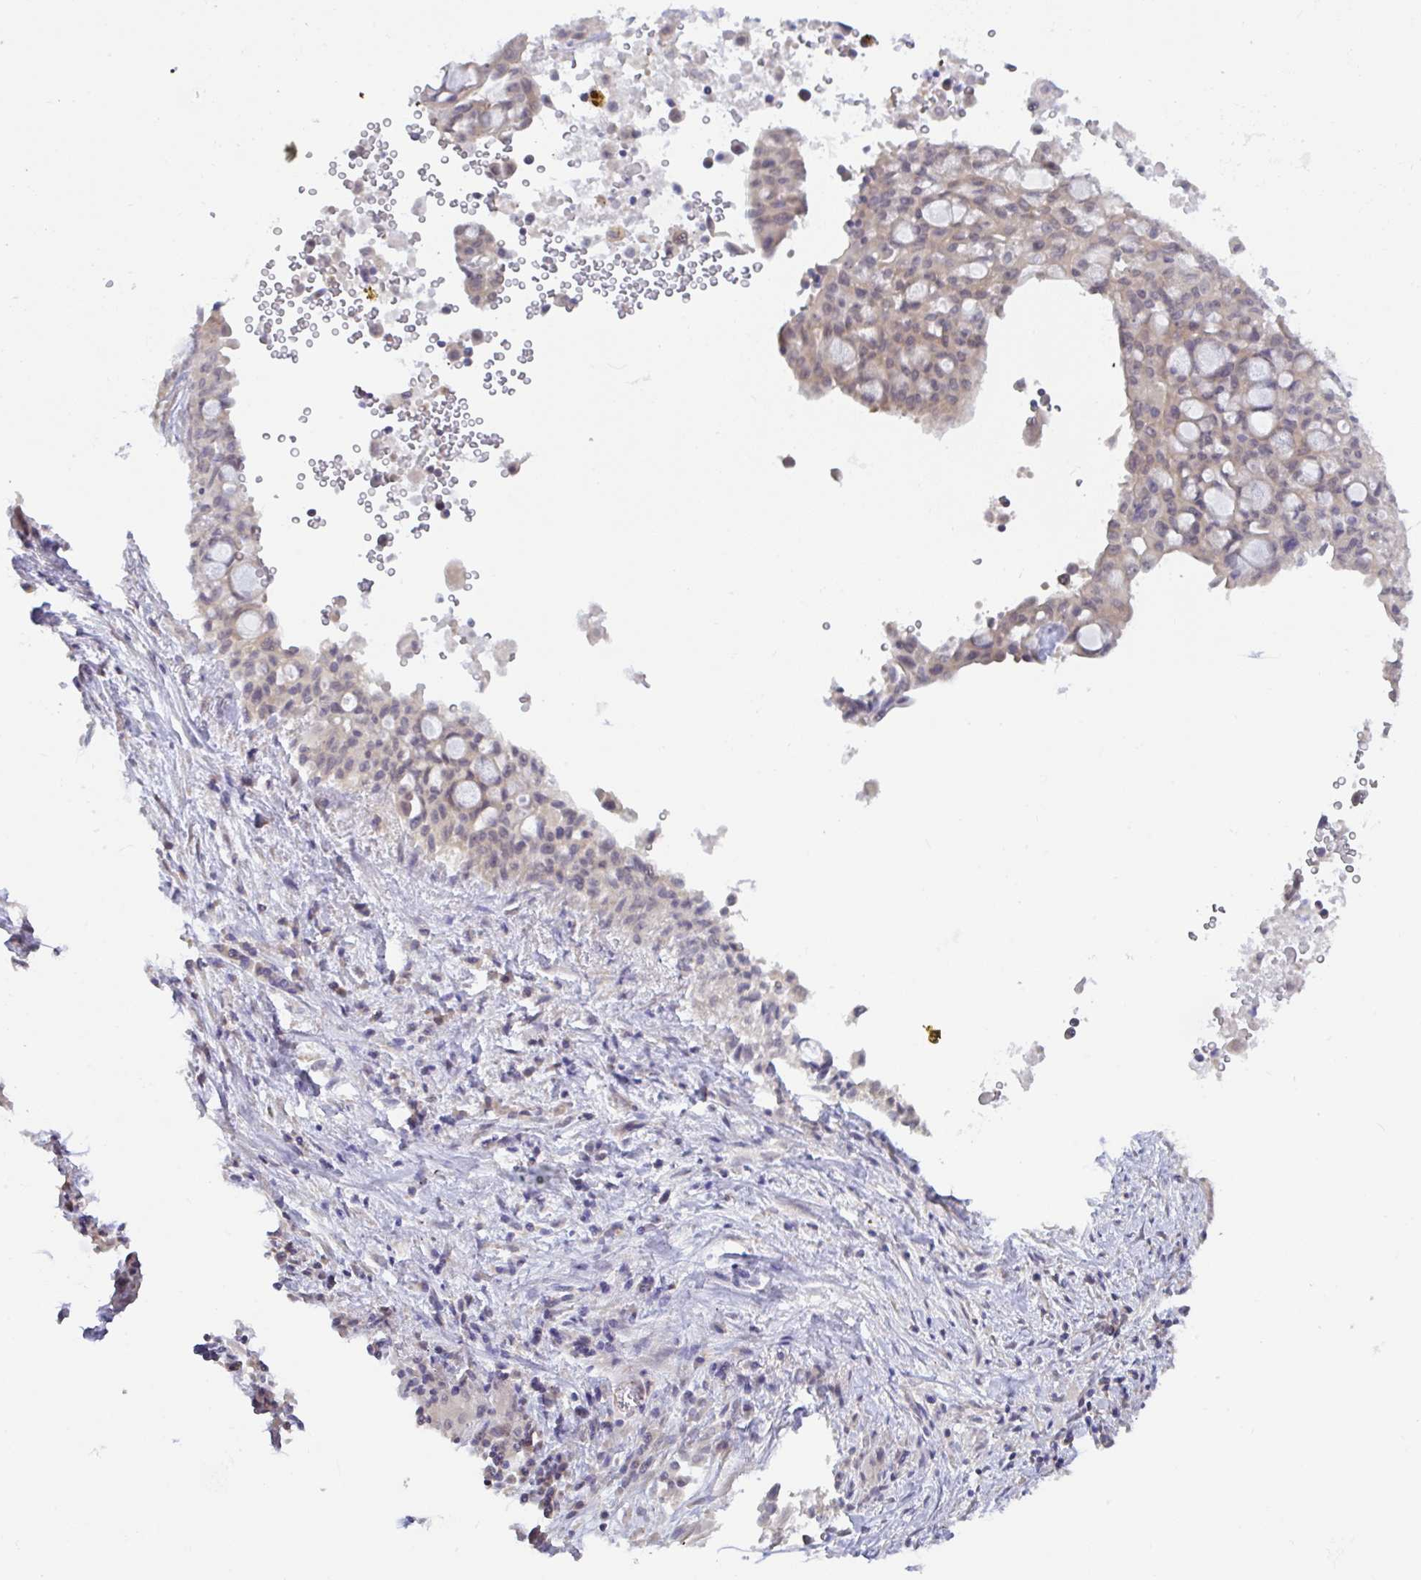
{"staining": {"intensity": "weak", "quantity": "<25%", "location": "nuclear"}, "tissue": "lung cancer", "cell_type": "Tumor cells", "image_type": "cancer", "snomed": [{"axis": "morphology", "description": "Adenocarcinoma, NOS"}, {"axis": "topography", "description": "Lung"}], "caption": "Tumor cells are negative for brown protein staining in lung cancer.", "gene": "HYPK", "patient": {"sex": "female", "age": 44}}